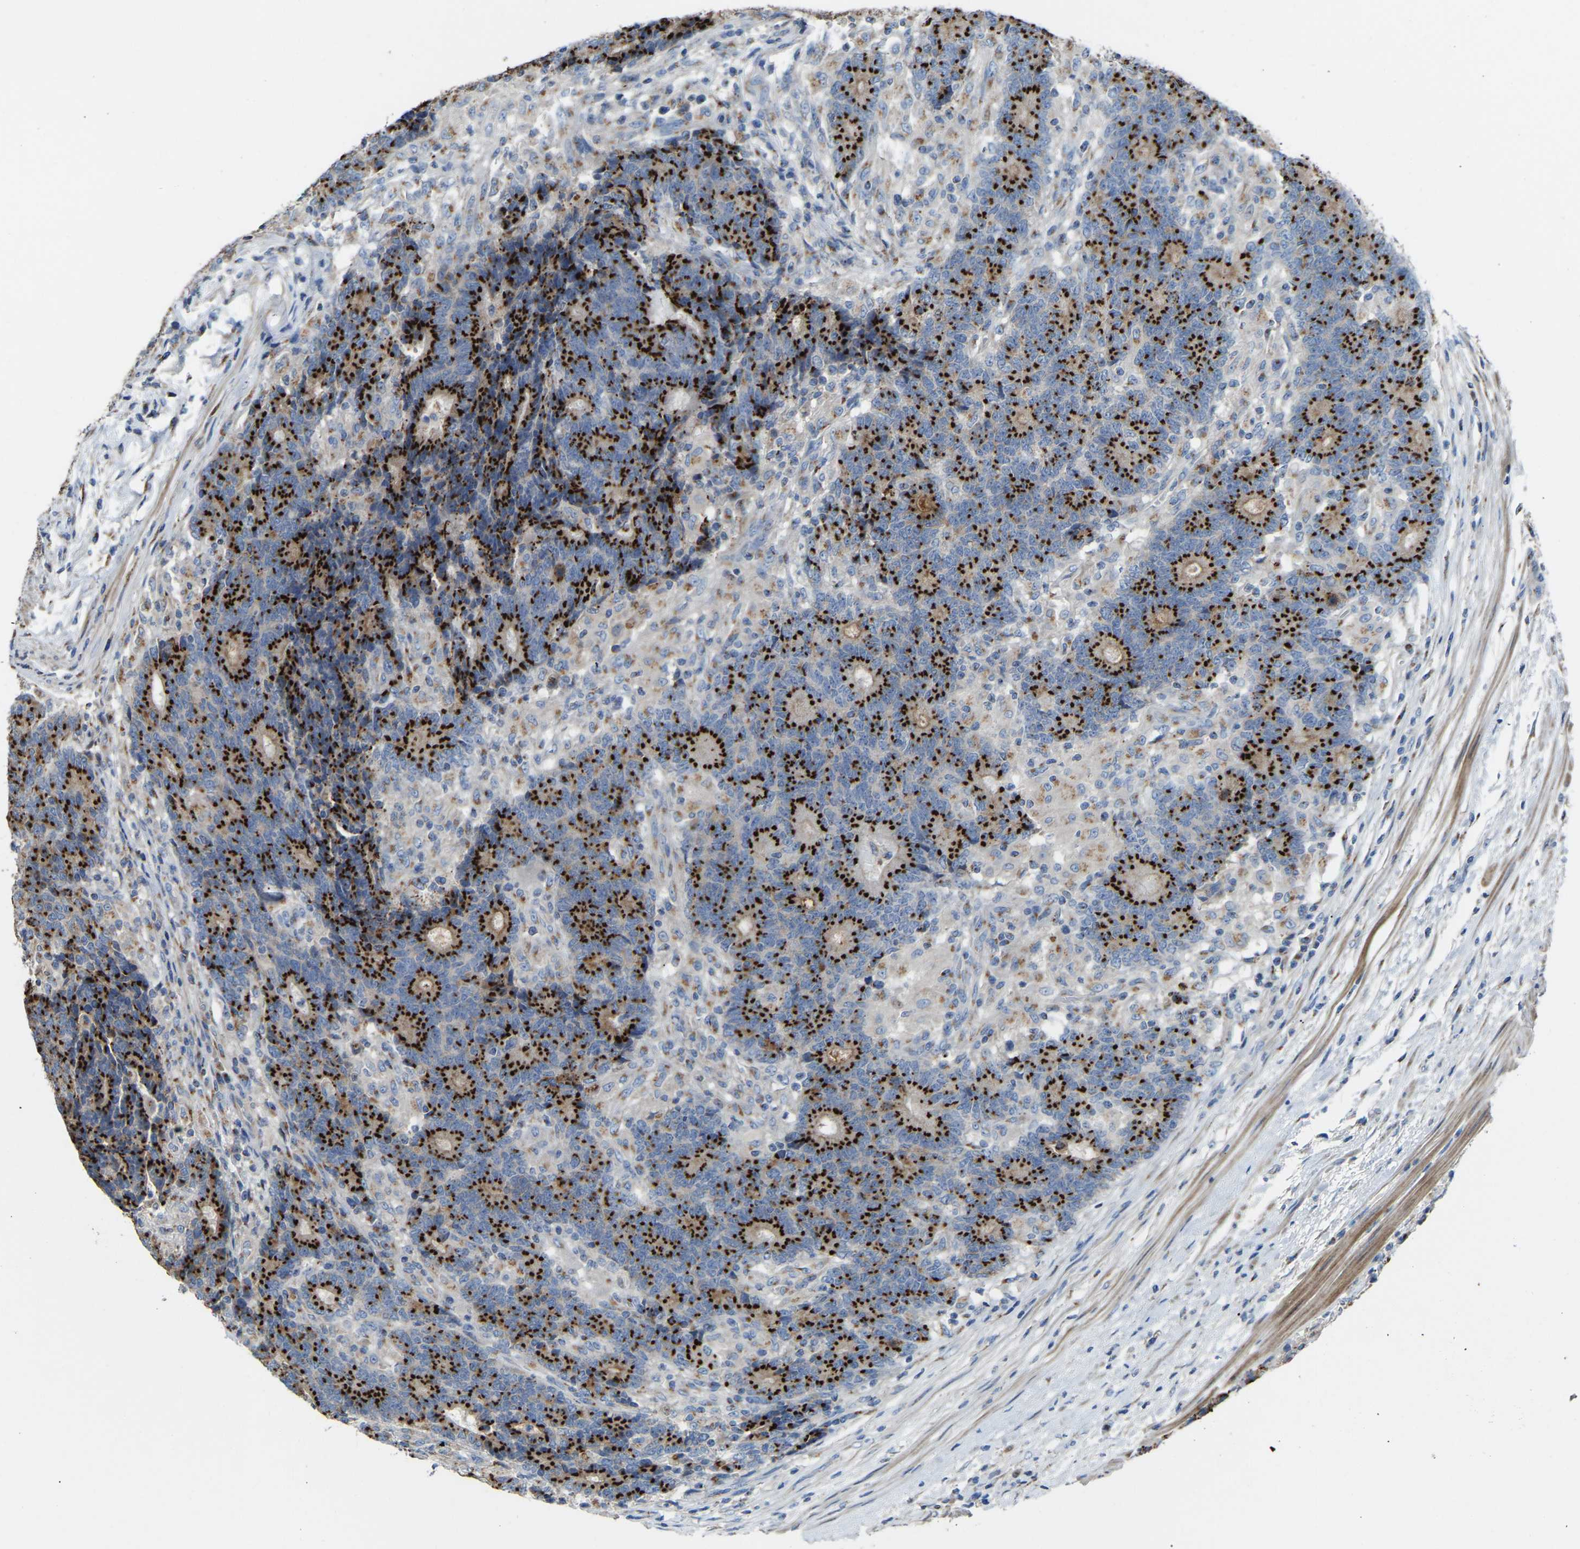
{"staining": {"intensity": "strong", "quantity": ">75%", "location": "cytoplasmic/membranous"}, "tissue": "colorectal cancer", "cell_type": "Tumor cells", "image_type": "cancer", "snomed": [{"axis": "morphology", "description": "Normal tissue, NOS"}, {"axis": "morphology", "description": "Adenocarcinoma, NOS"}, {"axis": "topography", "description": "Colon"}], "caption": "Immunohistochemistry image of neoplastic tissue: human colorectal adenocarcinoma stained using immunohistochemistry demonstrates high levels of strong protein expression localized specifically in the cytoplasmic/membranous of tumor cells, appearing as a cytoplasmic/membranous brown color.", "gene": "CANT1", "patient": {"sex": "female", "age": 75}}